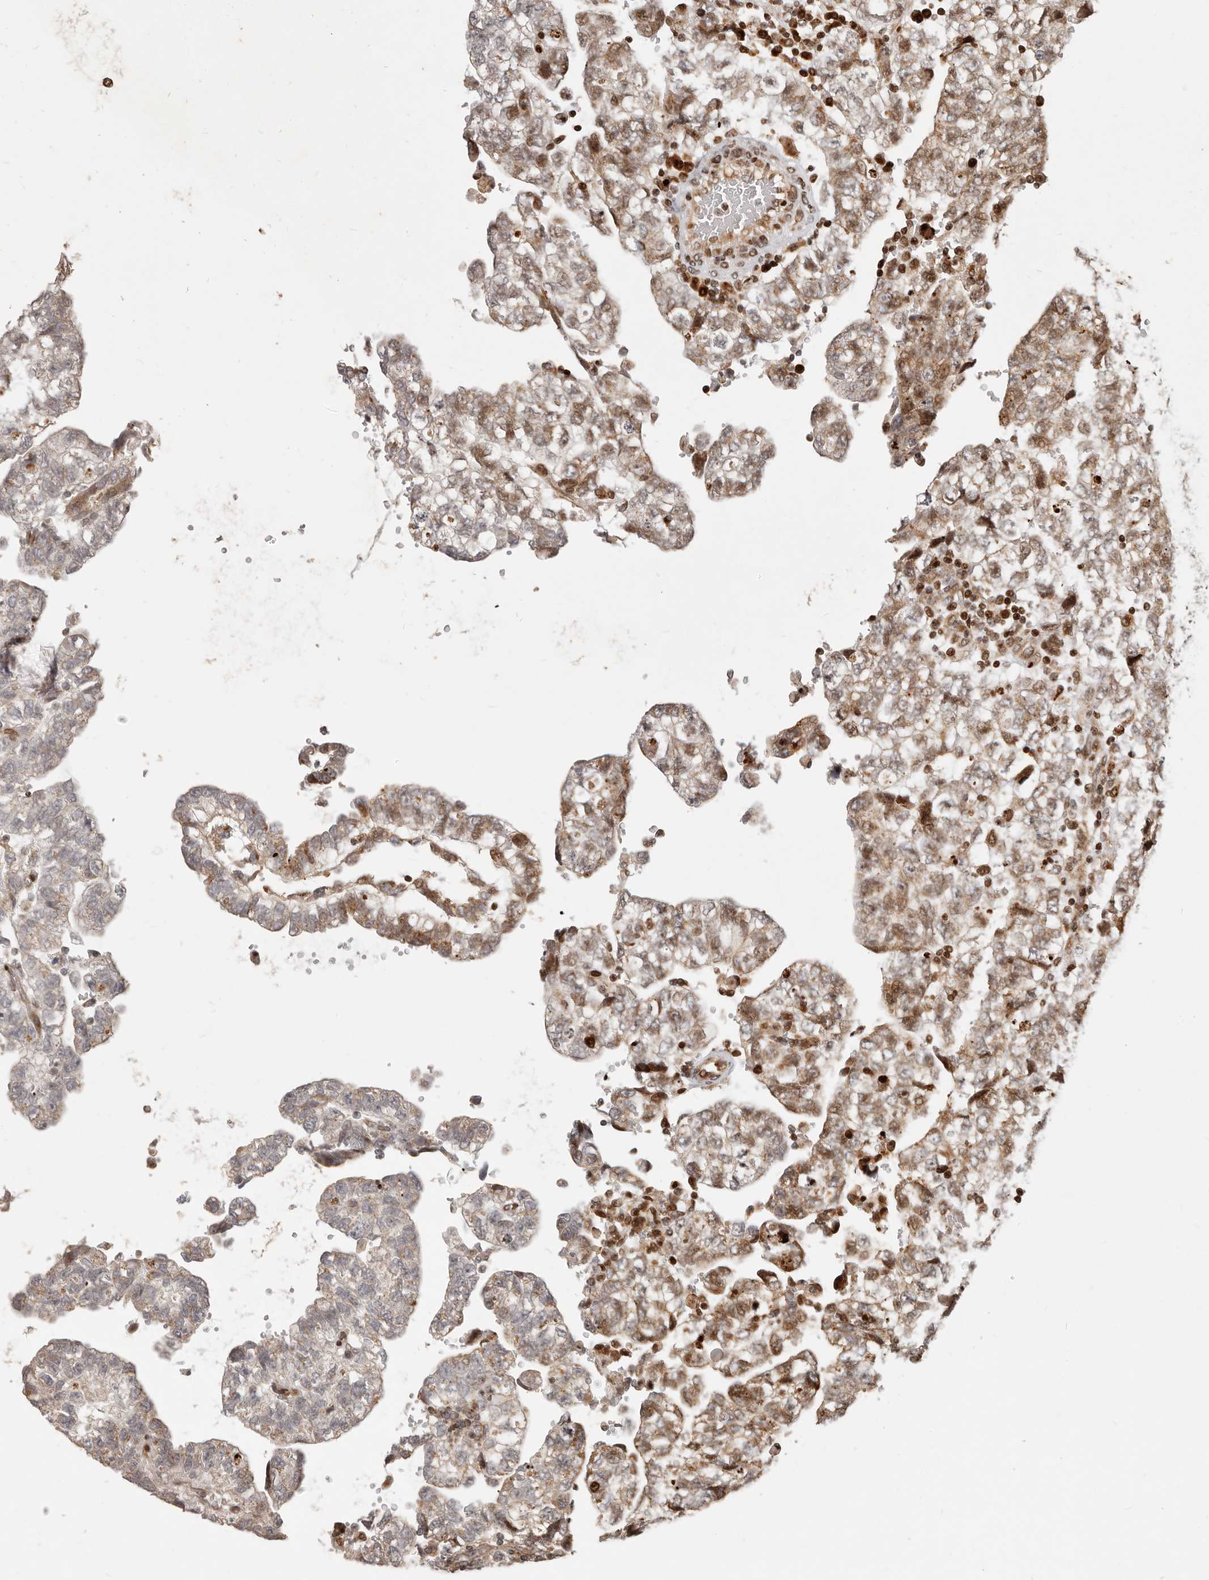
{"staining": {"intensity": "moderate", "quantity": "25%-75%", "location": "cytoplasmic/membranous"}, "tissue": "testis cancer", "cell_type": "Tumor cells", "image_type": "cancer", "snomed": [{"axis": "morphology", "description": "Carcinoma, Embryonal, NOS"}, {"axis": "topography", "description": "Testis"}], "caption": "Testis embryonal carcinoma stained with immunohistochemistry (IHC) demonstrates moderate cytoplasmic/membranous staining in about 25%-75% of tumor cells.", "gene": "TRIM4", "patient": {"sex": "male", "age": 36}}